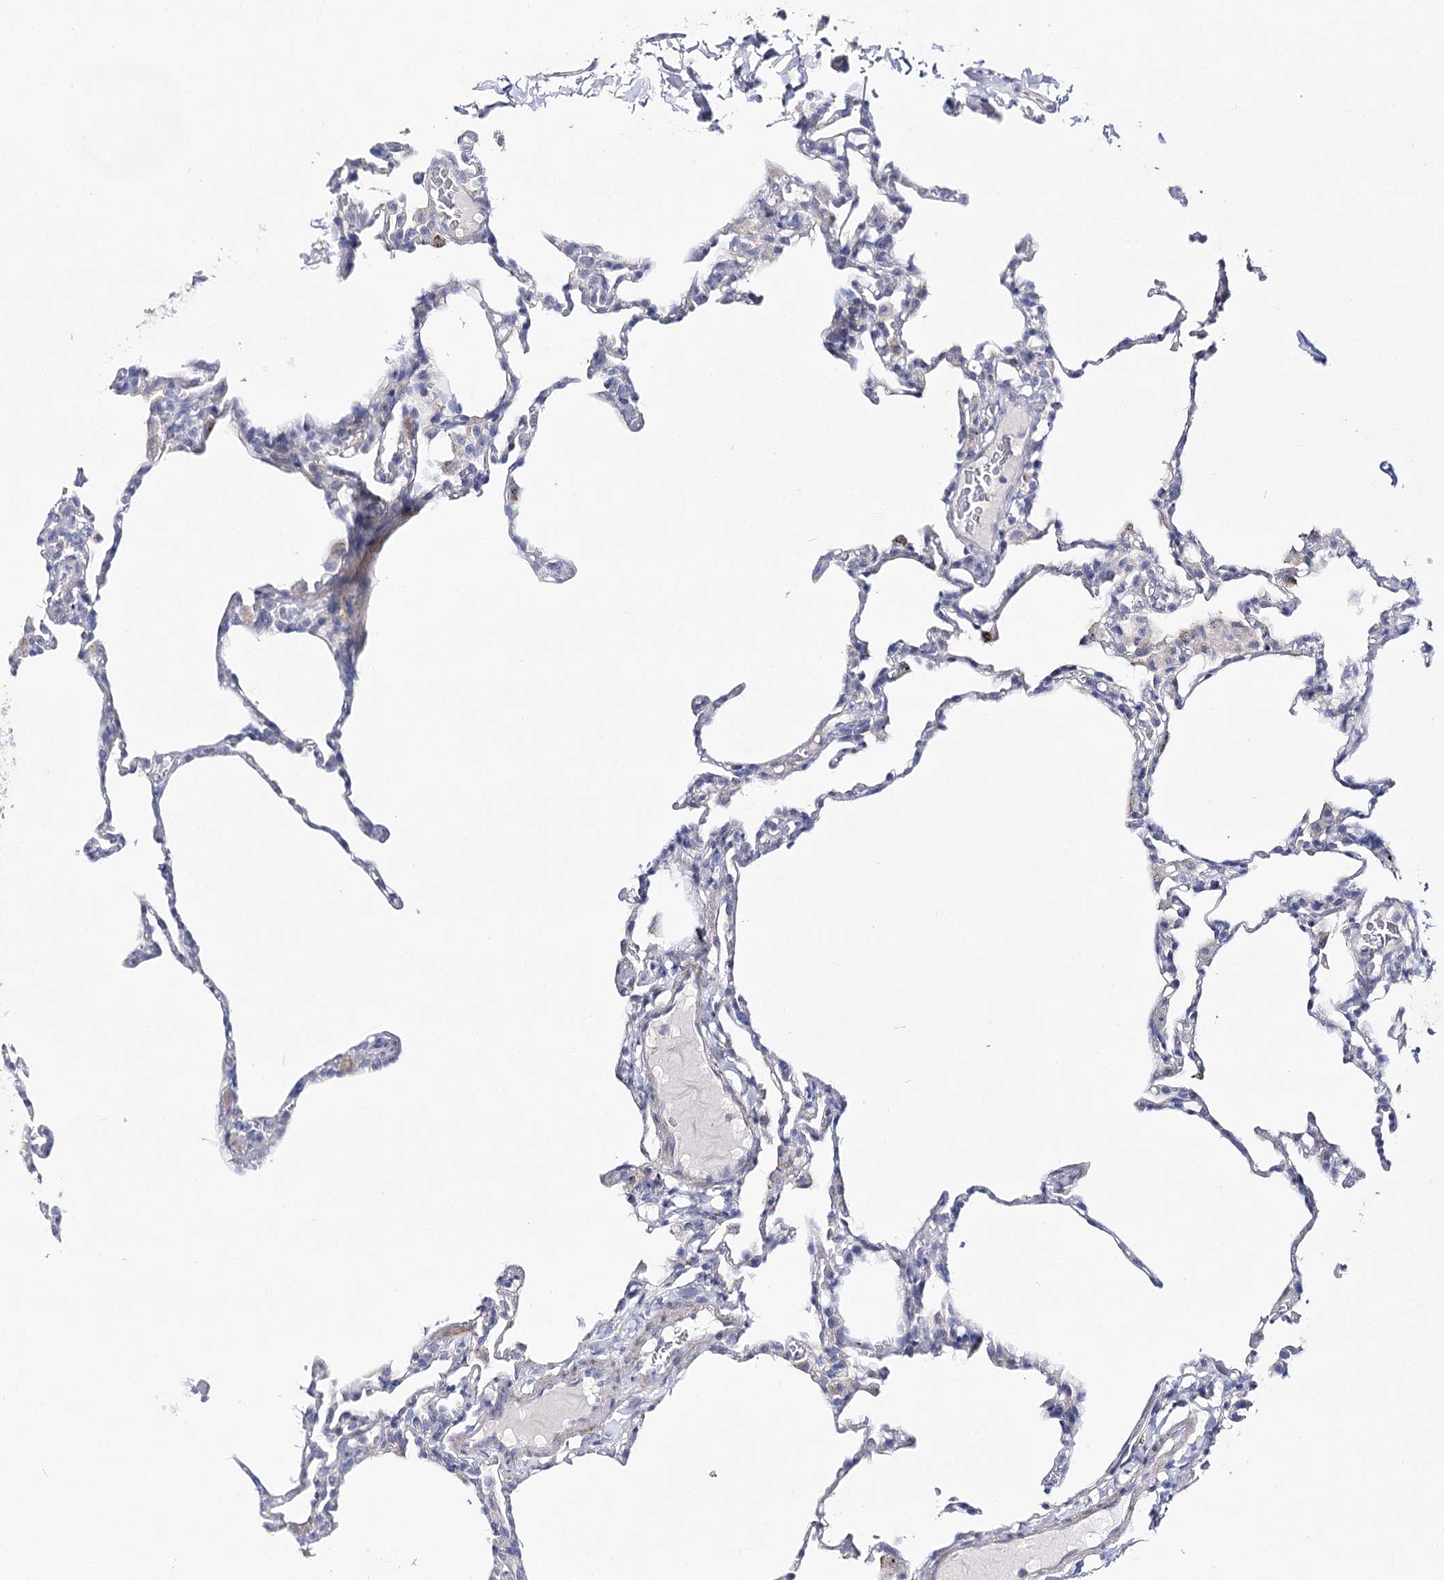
{"staining": {"intensity": "negative", "quantity": "none", "location": "none"}, "tissue": "lung", "cell_type": "Alveolar cells", "image_type": "normal", "snomed": [{"axis": "morphology", "description": "Normal tissue, NOS"}, {"axis": "topography", "description": "Lung"}], "caption": "Unremarkable lung was stained to show a protein in brown. There is no significant positivity in alveolar cells.", "gene": "NRAP", "patient": {"sex": "male", "age": 20}}